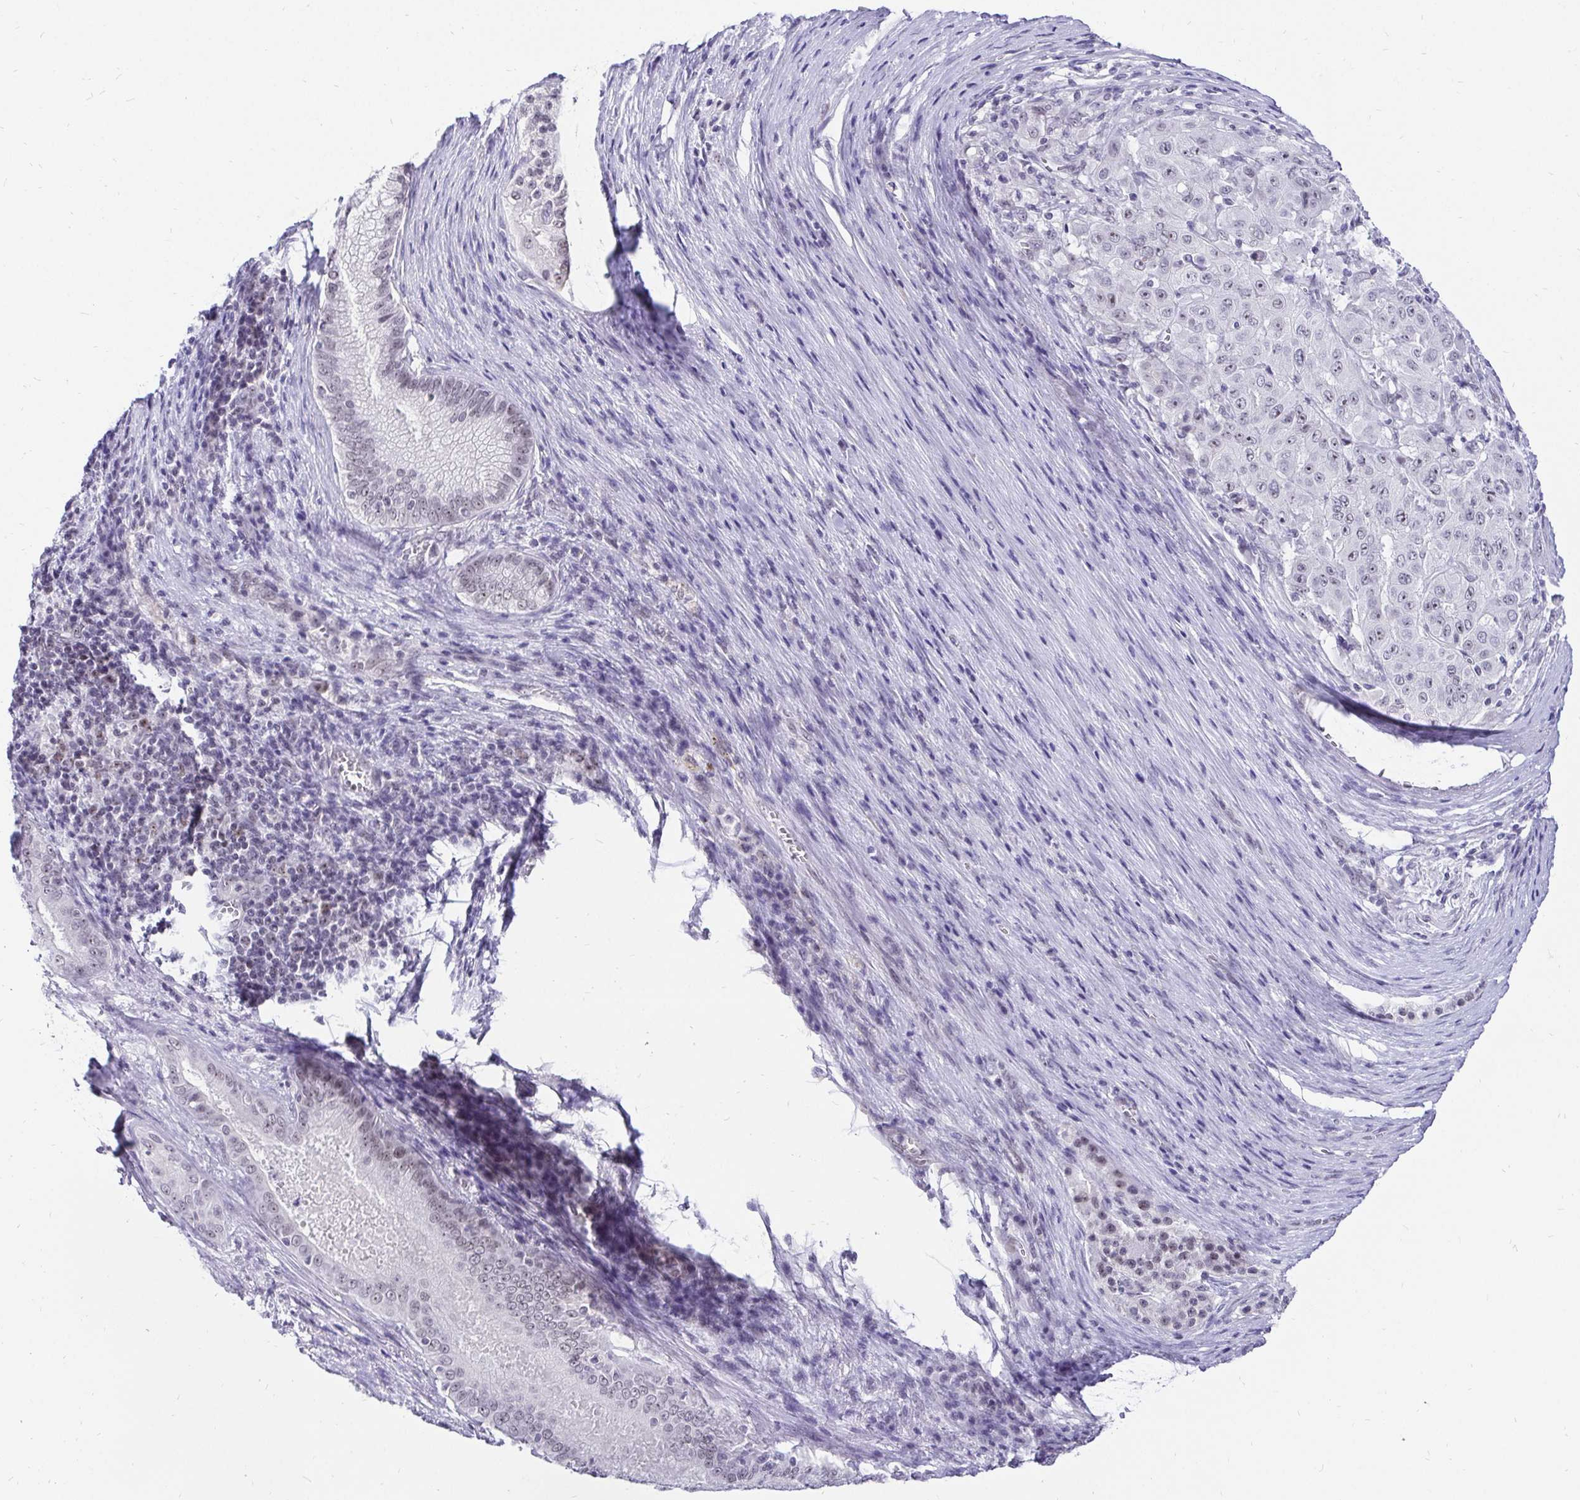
{"staining": {"intensity": "weak", "quantity": "<25%", "location": "nuclear"}, "tissue": "pancreatic cancer", "cell_type": "Tumor cells", "image_type": "cancer", "snomed": [{"axis": "morphology", "description": "Adenocarcinoma, NOS"}, {"axis": "topography", "description": "Pancreas"}], "caption": "An IHC histopathology image of pancreatic cancer is shown. There is no staining in tumor cells of pancreatic cancer.", "gene": "ZNF860", "patient": {"sex": "male", "age": 63}}